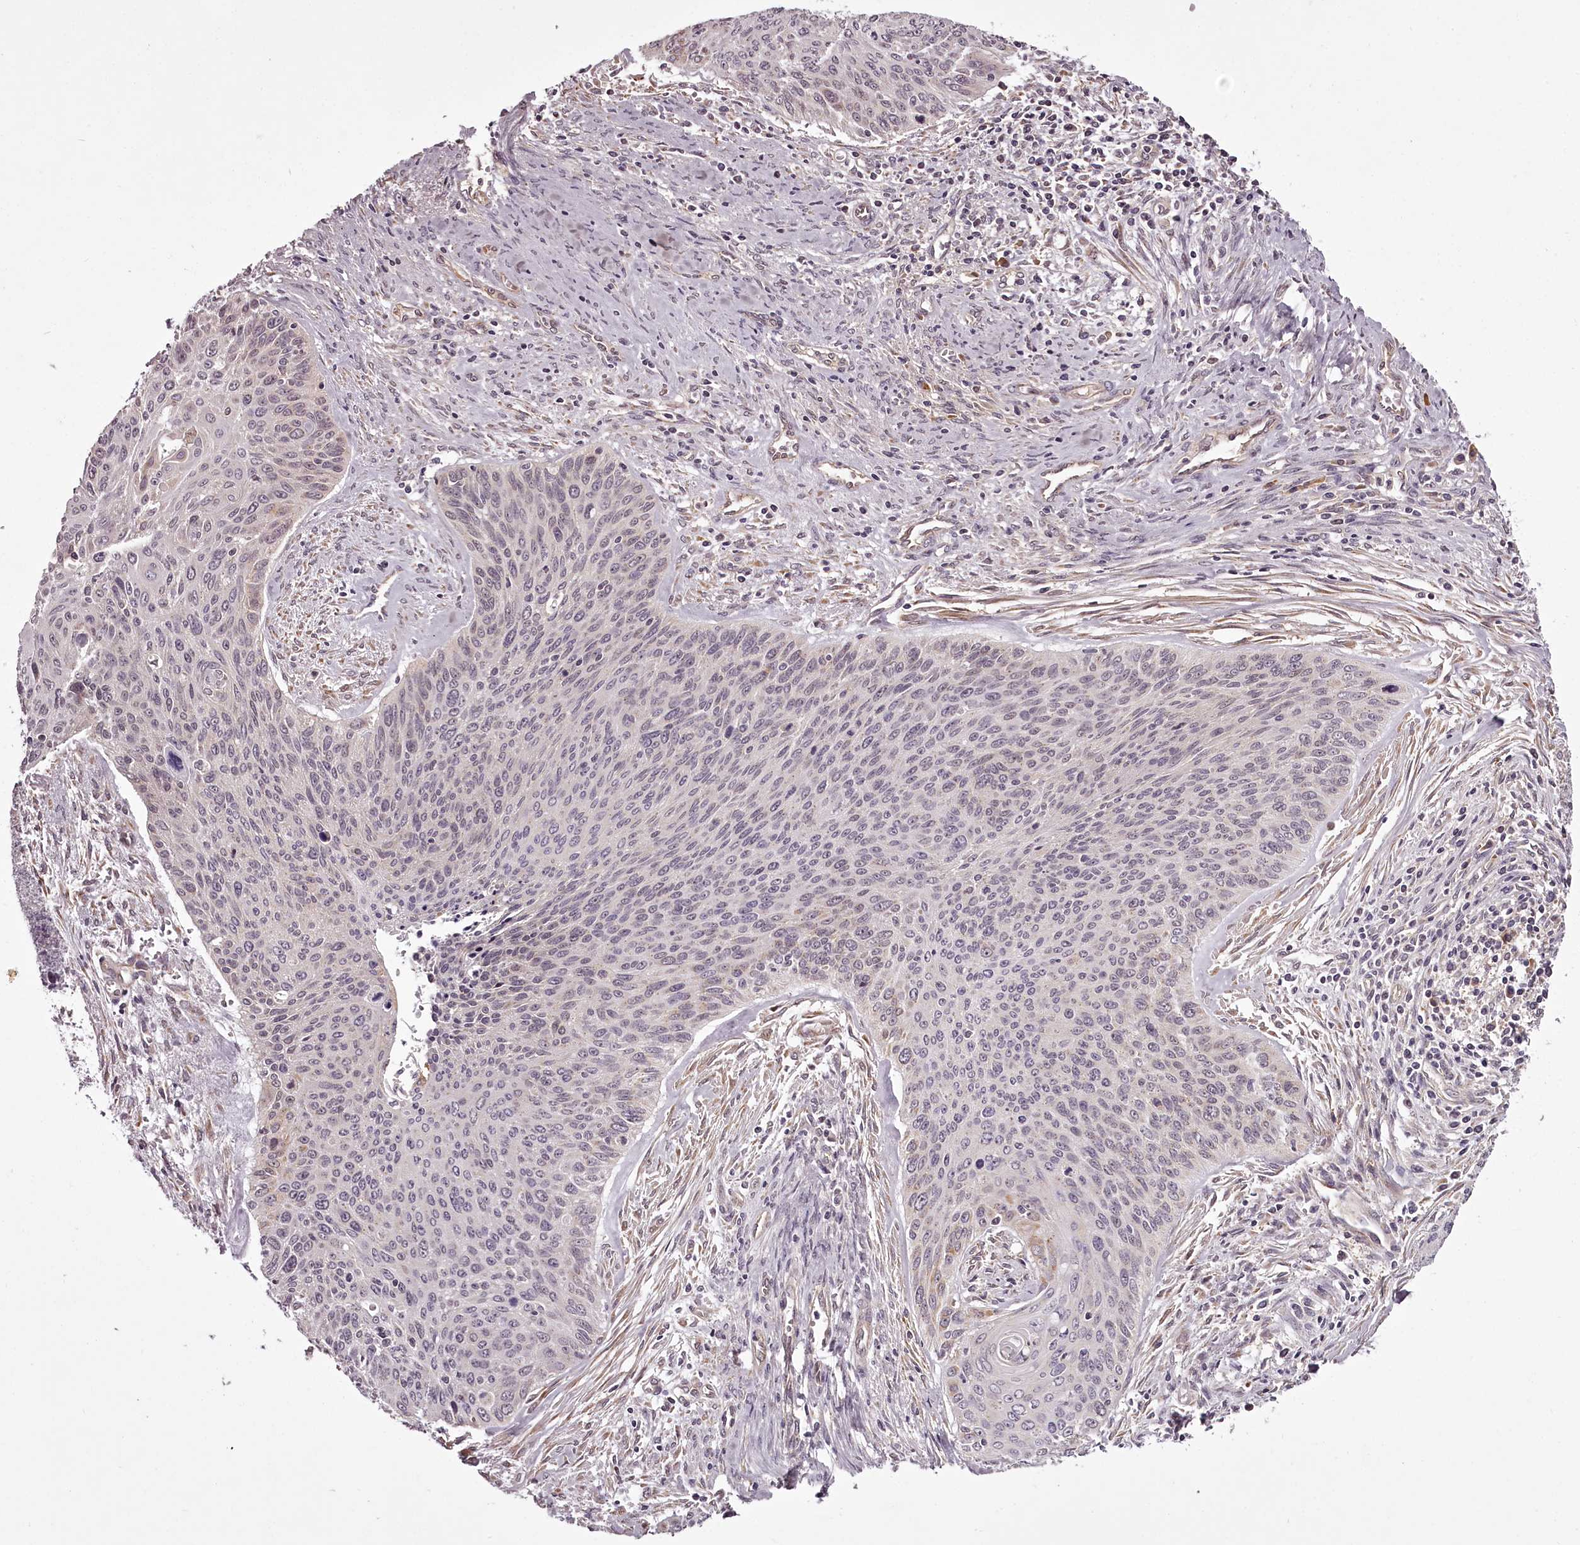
{"staining": {"intensity": "negative", "quantity": "none", "location": "none"}, "tissue": "cervical cancer", "cell_type": "Tumor cells", "image_type": "cancer", "snomed": [{"axis": "morphology", "description": "Squamous cell carcinoma, NOS"}, {"axis": "topography", "description": "Cervix"}], "caption": "This is a histopathology image of immunohistochemistry (IHC) staining of squamous cell carcinoma (cervical), which shows no positivity in tumor cells.", "gene": "CCDC92", "patient": {"sex": "female", "age": 55}}